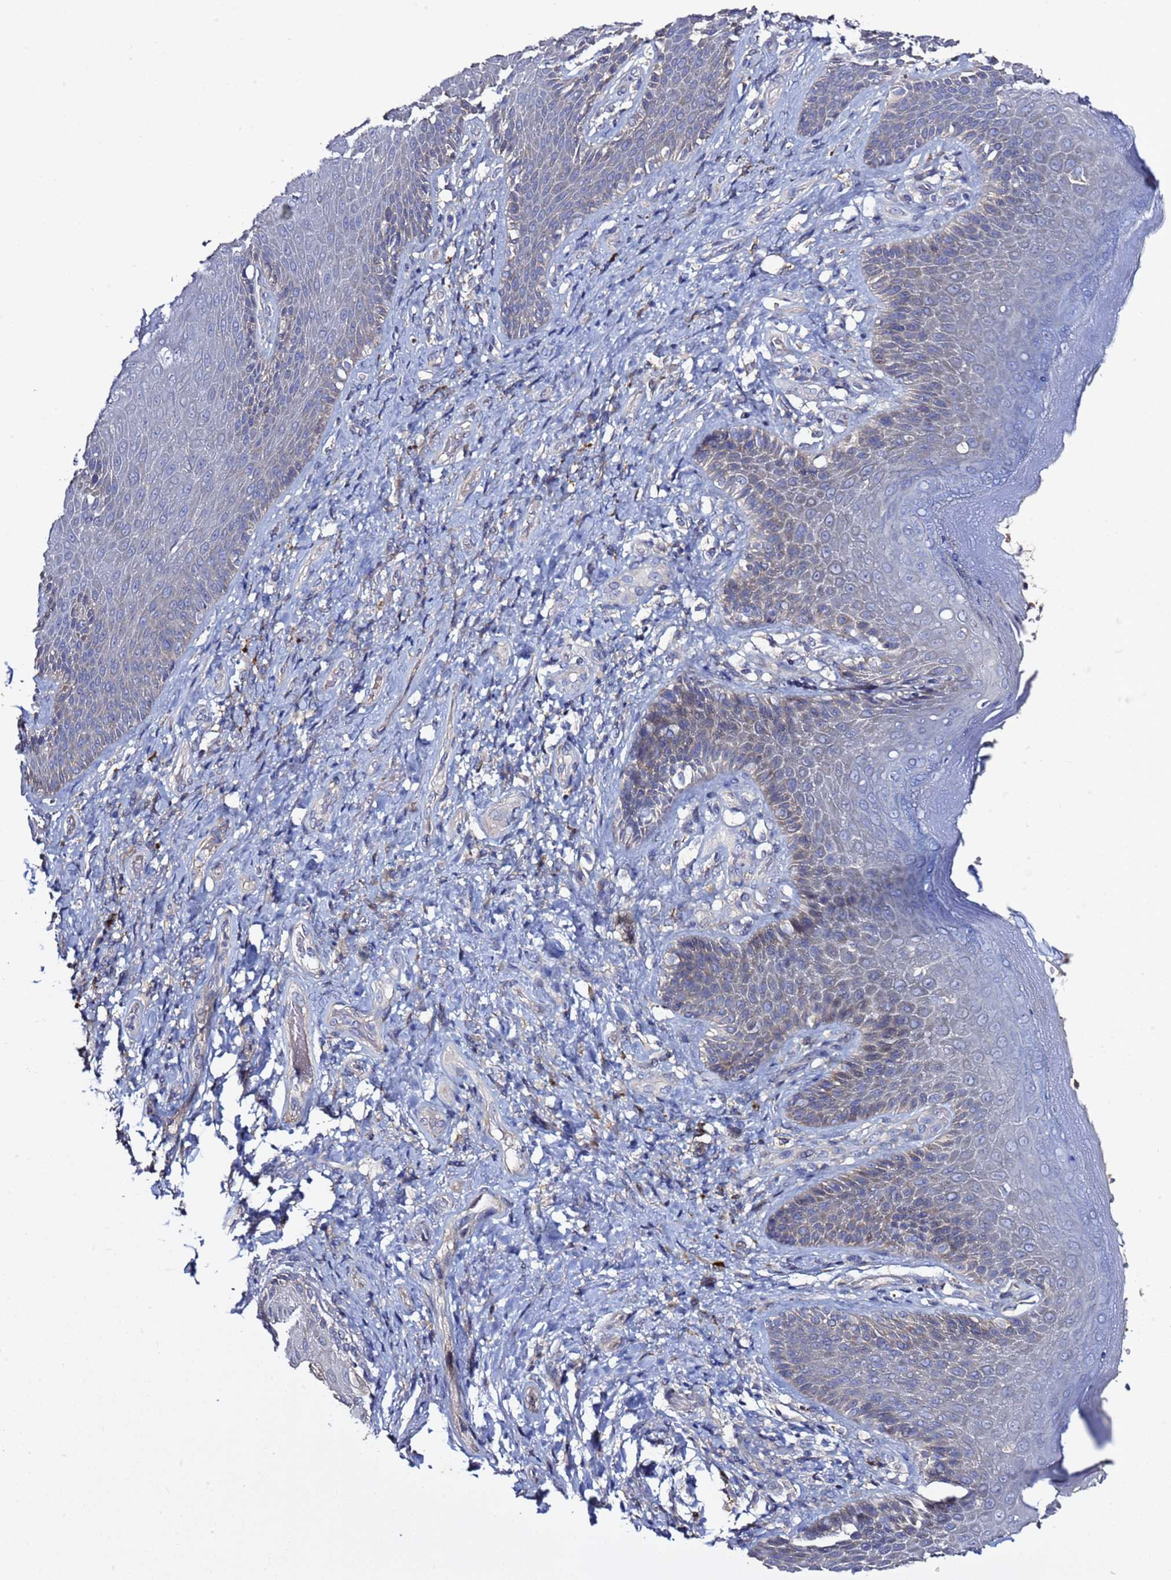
{"staining": {"intensity": "weak", "quantity": "<25%", "location": "cytoplasmic/membranous"}, "tissue": "skin", "cell_type": "Epidermal cells", "image_type": "normal", "snomed": [{"axis": "morphology", "description": "Normal tissue, NOS"}, {"axis": "topography", "description": "Anal"}], "caption": "A high-resolution histopathology image shows immunohistochemistry (IHC) staining of unremarkable skin, which reveals no significant positivity in epidermal cells. (Brightfield microscopy of DAB IHC at high magnification).", "gene": "RABL2A", "patient": {"sex": "female", "age": 89}}